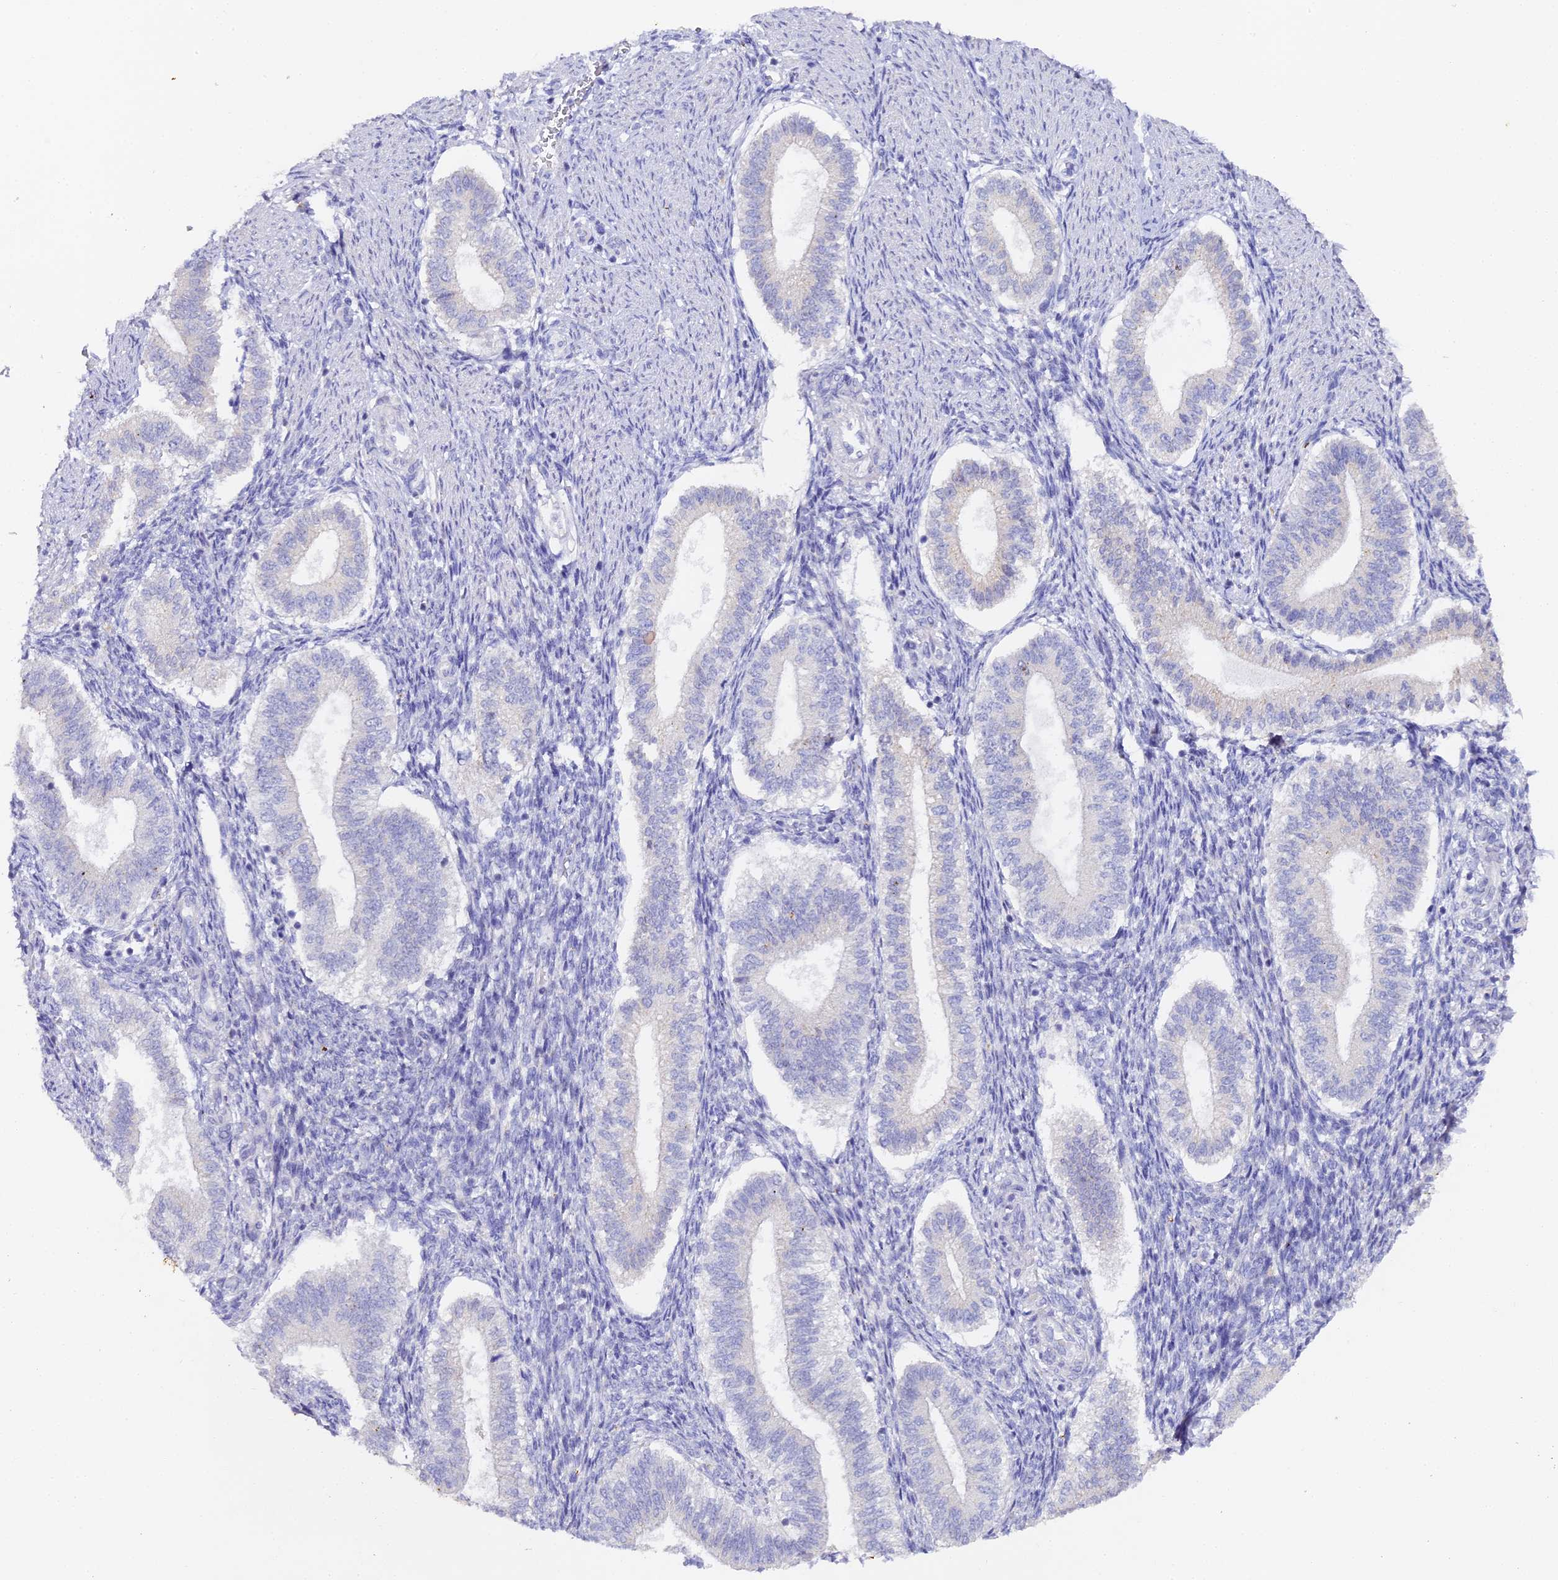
{"staining": {"intensity": "moderate", "quantity": "<25%", "location": "cytoplasmic/membranous"}, "tissue": "endometrium", "cell_type": "Cells in endometrial stroma", "image_type": "normal", "snomed": [{"axis": "morphology", "description": "Normal tissue, NOS"}, {"axis": "topography", "description": "Endometrium"}], "caption": "Protein staining by IHC displays moderate cytoplasmic/membranous staining in approximately <25% of cells in endometrial stroma in normal endometrium.", "gene": "DONSON", "patient": {"sex": "female", "age": 25}}